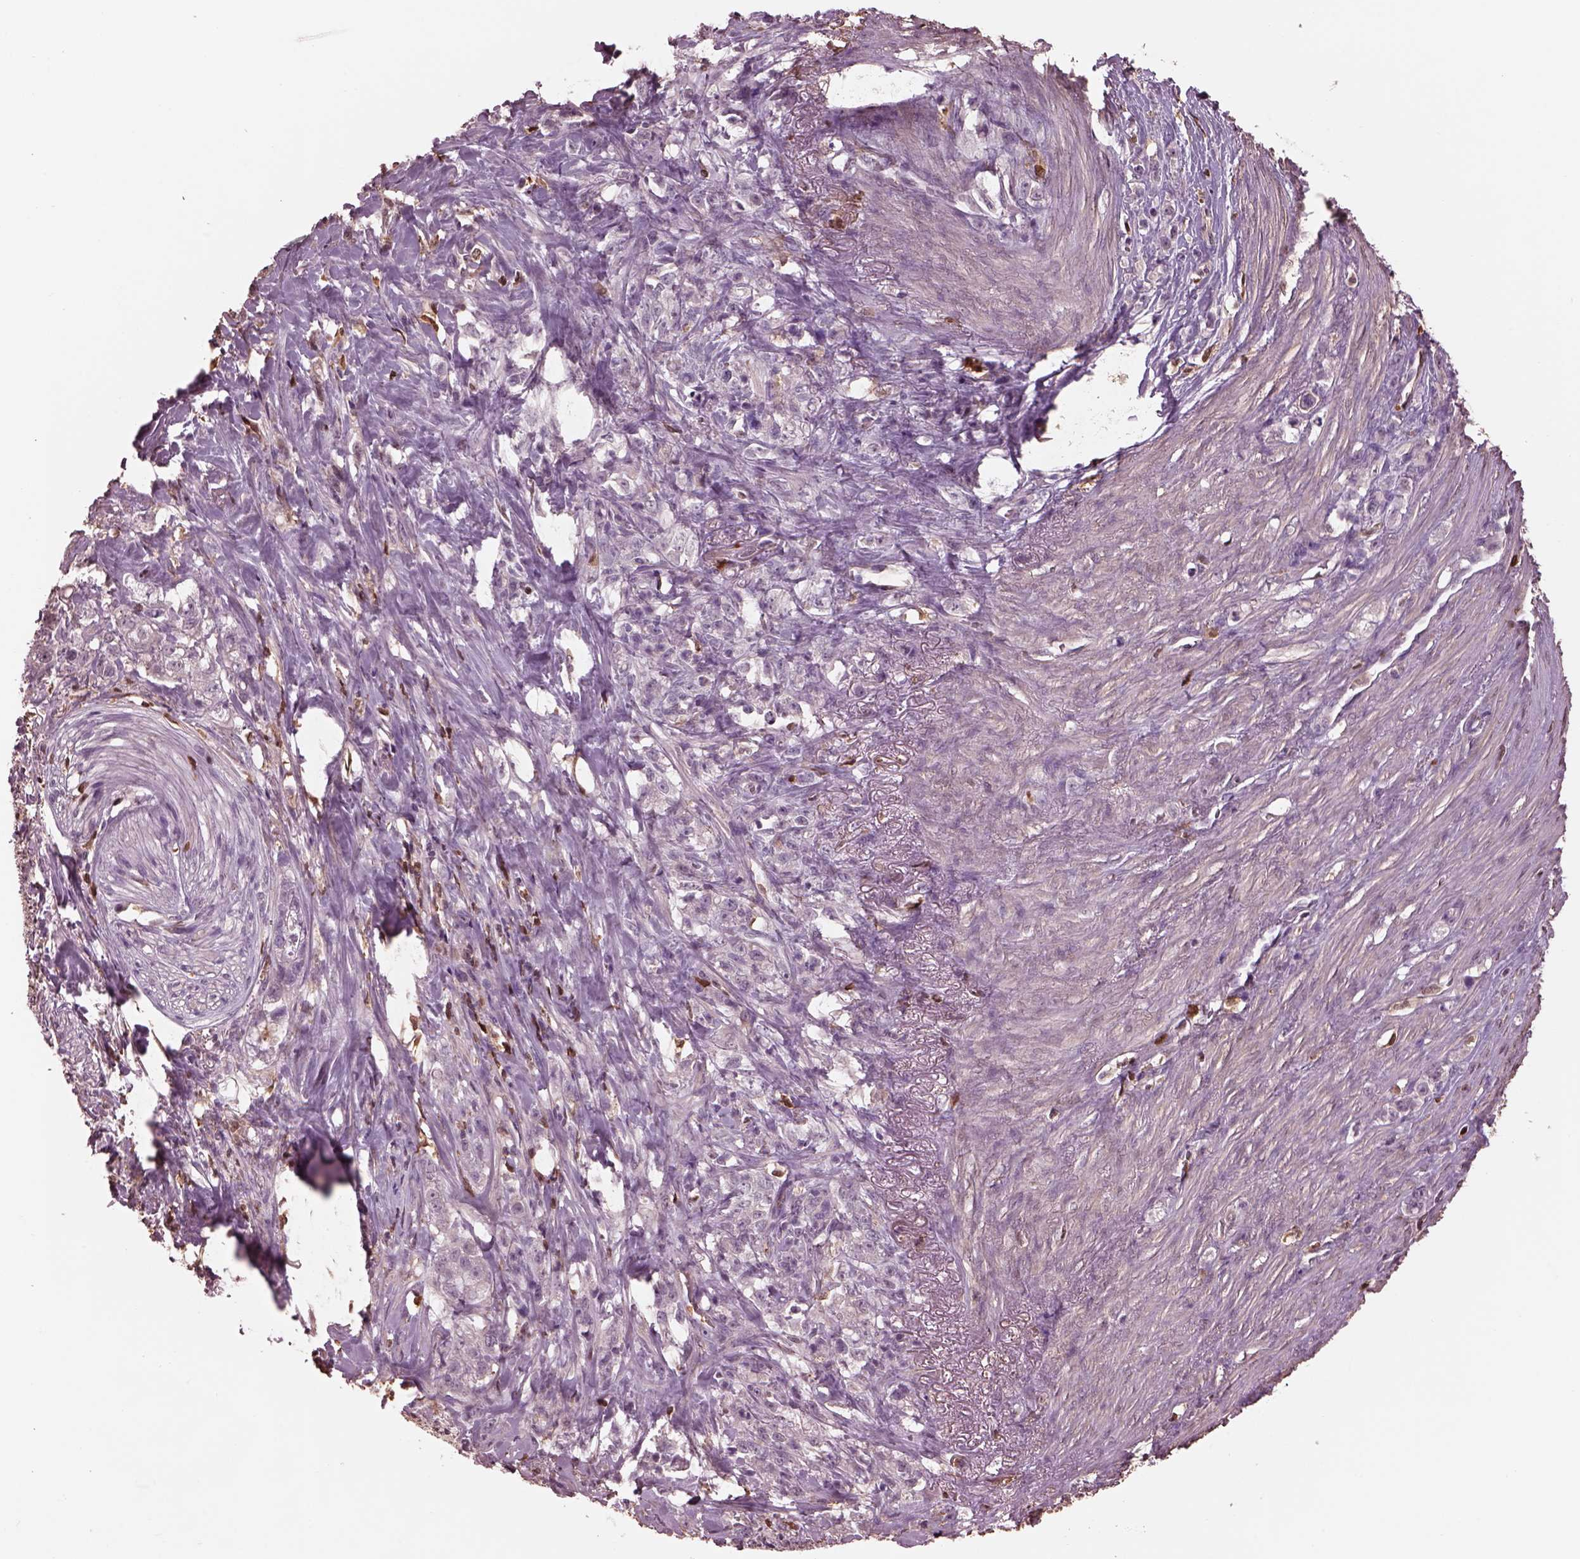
{"staining": {"intensity": "negative", "quantity": "none", "location": "none"}, "tissue": "stomach cancer", "cell_type": "Tumor cells", "image_type": "cancer", "snomed": [{"axis": "morphology", "description": "Adenocarcinoma, NOS"}, {"axis": "topography", "description": "Stomach, lower"}], "caption": "A high-resolution histopathology image shows immunohistochemistry staining of adenocarcinoma (stomach), which reveals no significant positivity in tumor cells.", "gene": "IL31RA", "patient": {"sex": "male", "age": 88}}